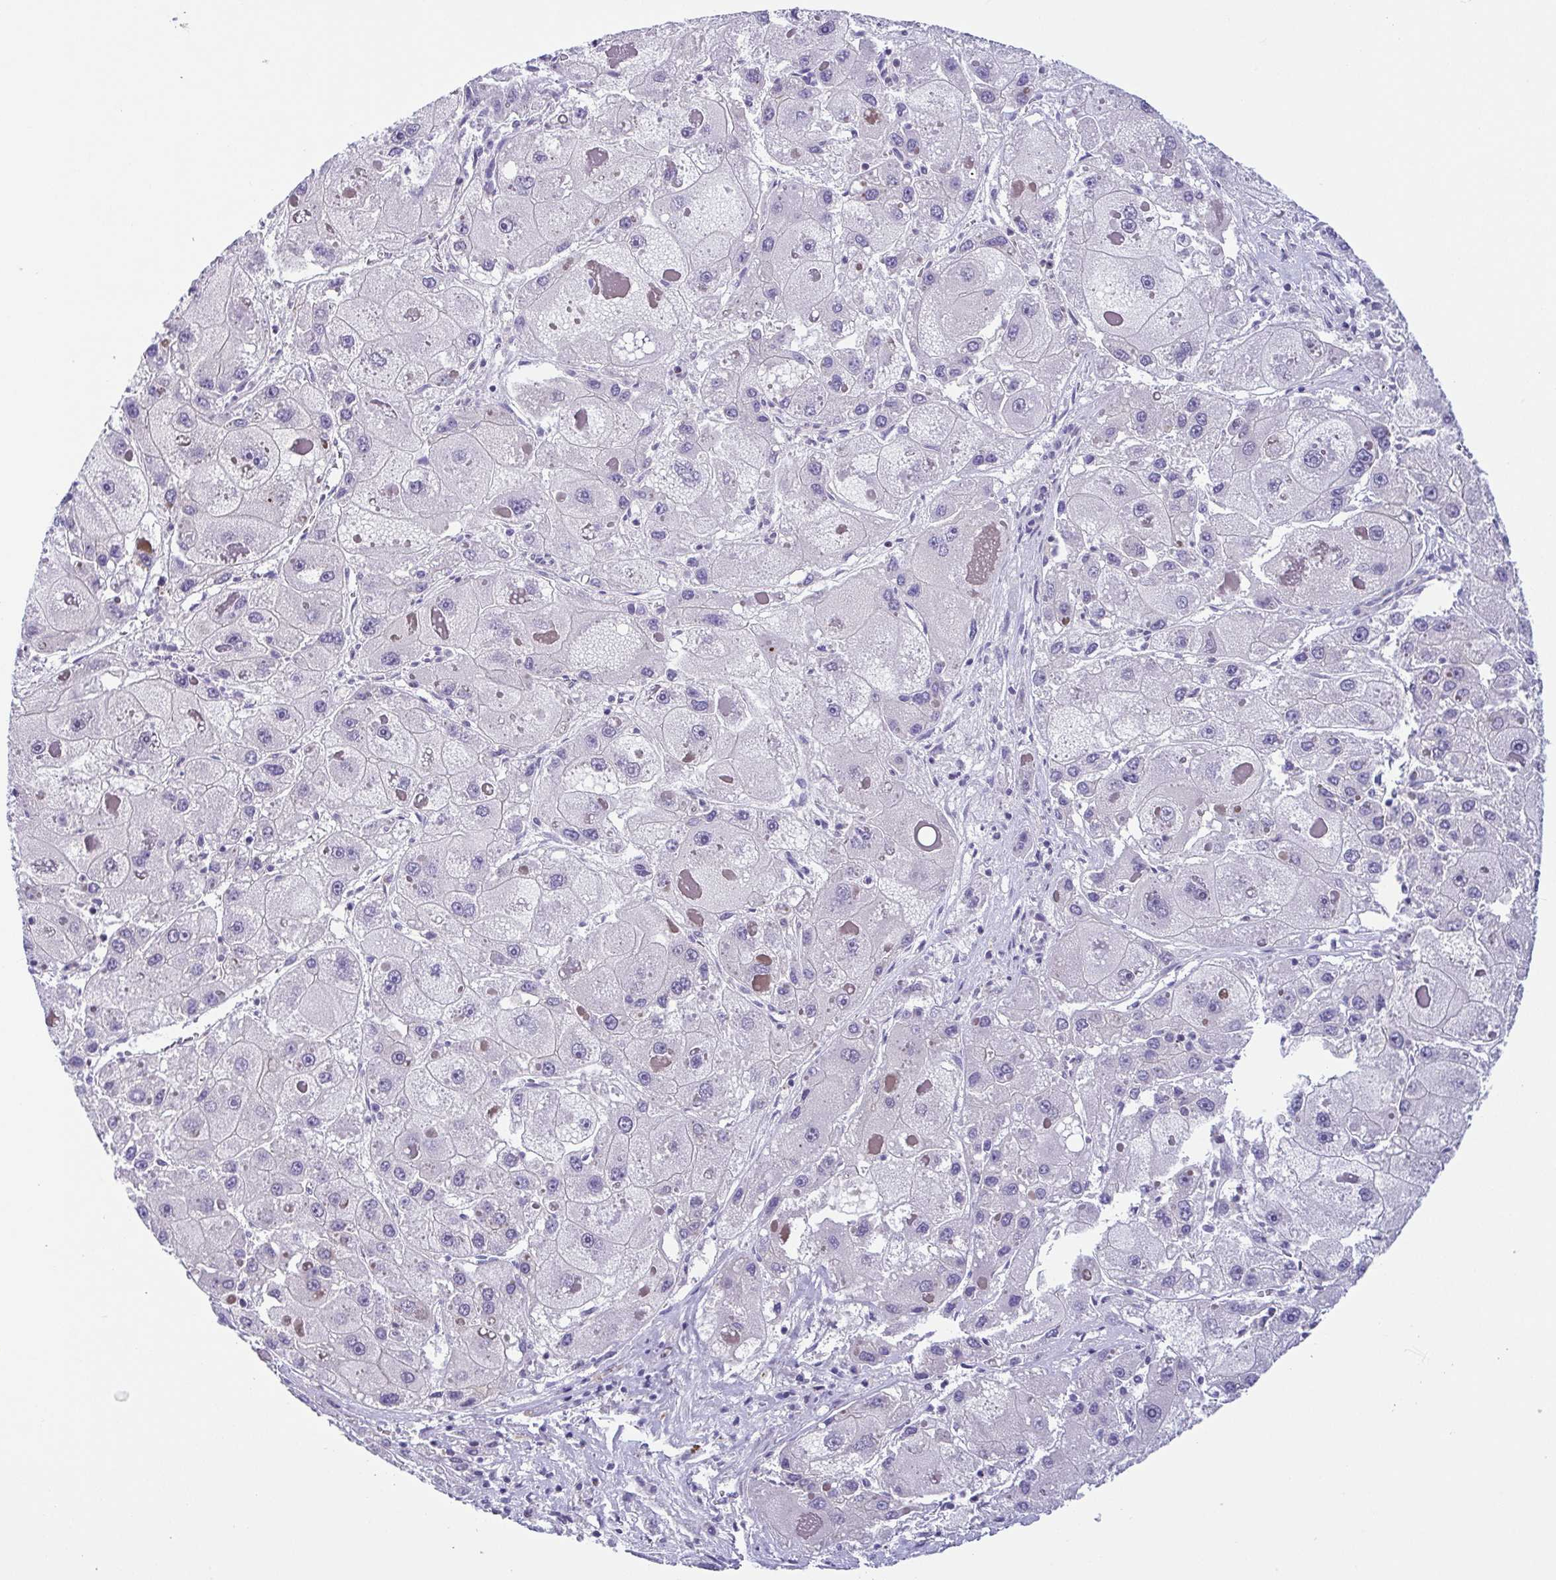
{"staining": {"intensity": "negative", "quantity": "none", "location": "none"}, "tissue": "liver cancer", "cell_type": "Tumor cells", "image_type": "cancer", "snomed": [{"axis": "morphology", "description": "Carcinoma, Hepatocellular, NOS"}, {"axis": "topography", "description": "Liver"}], "caption": "Image shows no significant protein positivity in tumor cells of liver cancer. (DAB IHC with hematoxylin counter stain).", "gene": "UBE2Q1", "patient": {"sex": "female", "age": 73}}